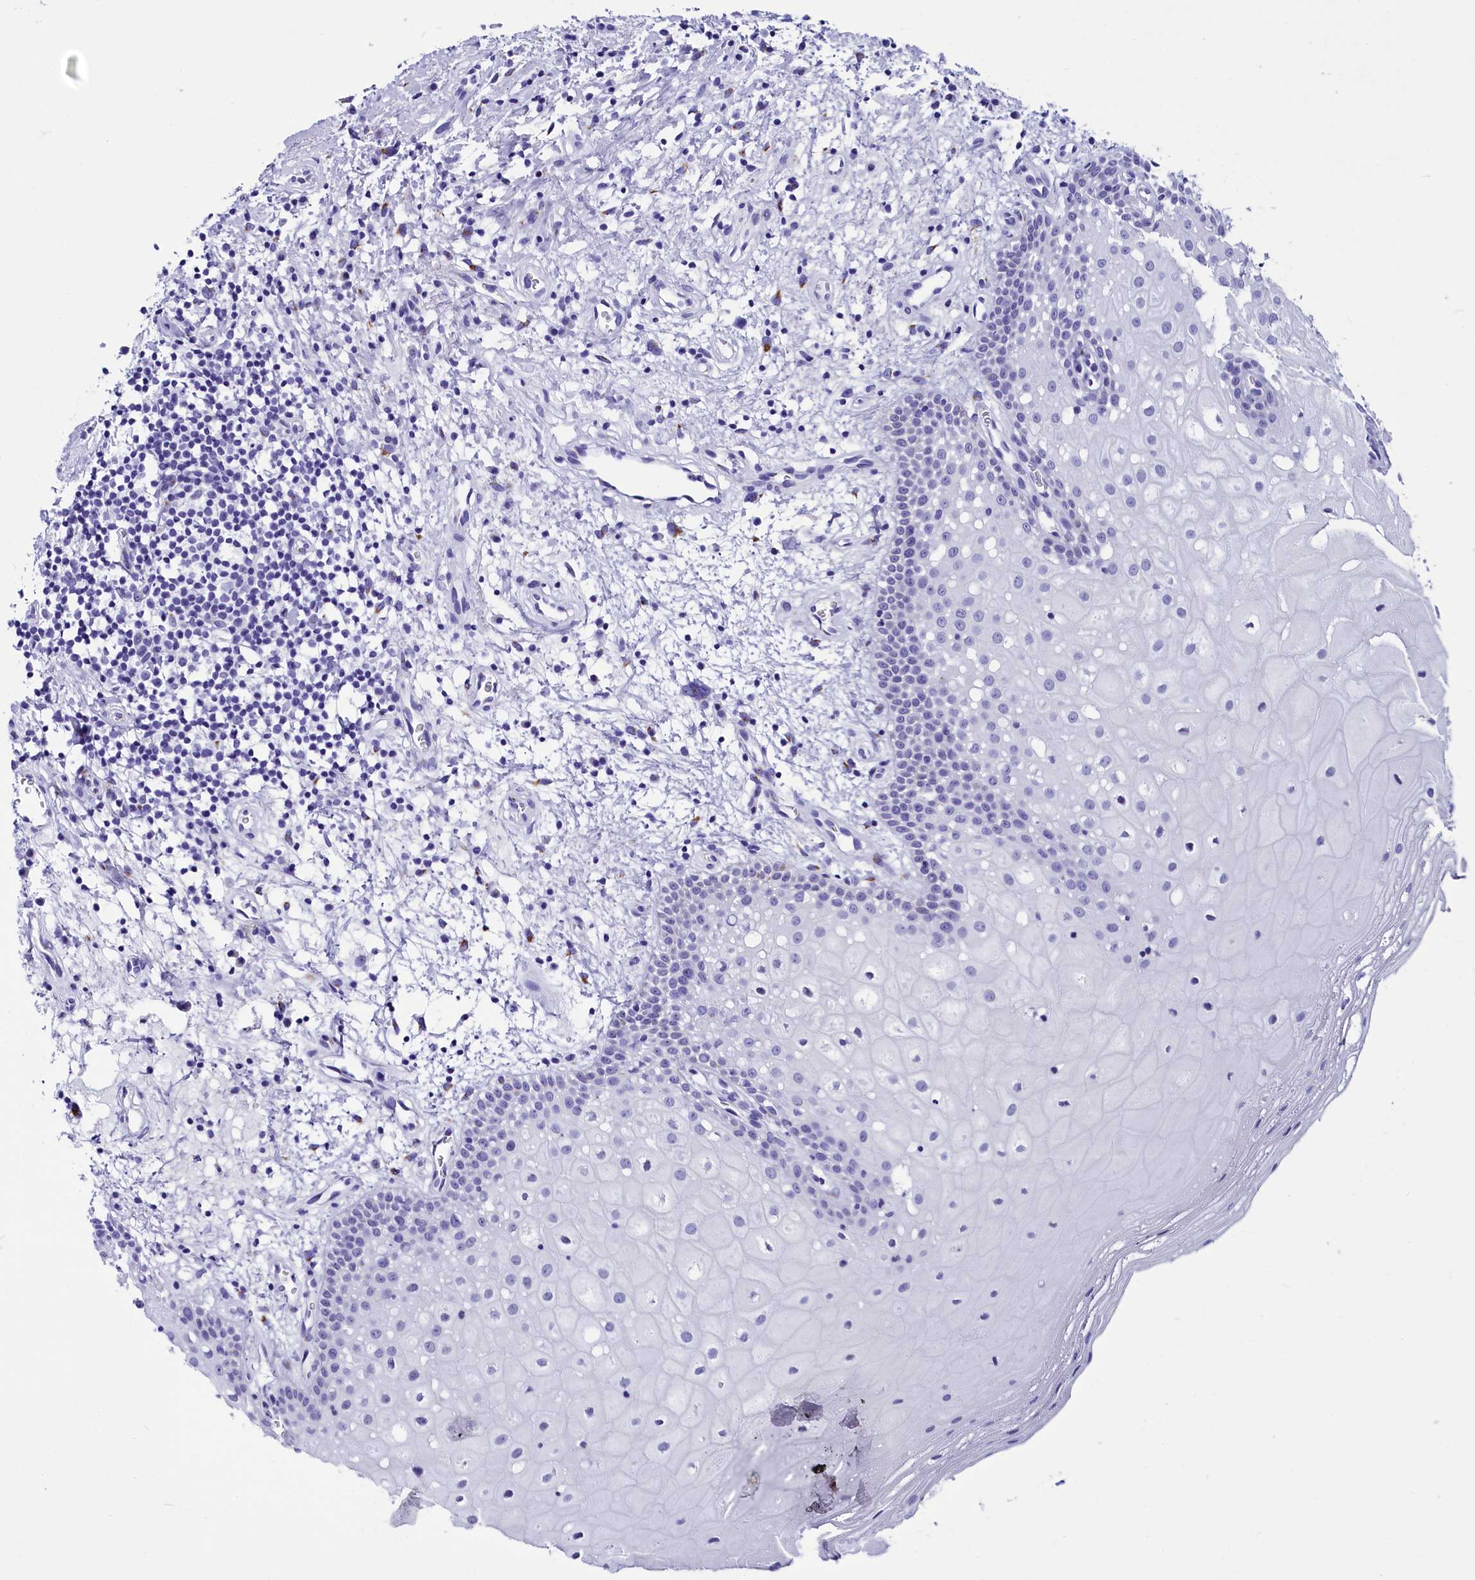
{"staining": {"intensity": "negative", "quantity": "none", "location": "none"}, "tissue": "oral mucosa", "cell_type": "Squamous epithelial cells", "image_type": "normal", "snomed": [{"axis": "morphology", "description": "Normal tissue, NOS"}, {"axis": "topography", "description": "Oral tissue"}], "caption": "DAB (3,3'-diaminobenzidine) immunohistochemical staining of benign human oral mucosa exhibits no significant positivity in squamous epithelial cells. The staining was performed using DAB (3,3'-diaminobenzidine) to visualize the protein expression in brown, while the nuclei were stained in blue with hematoxylin (Magnification: 20x).", "gene": "AP3B2", "patient": {"sex": "male", "age": 74}}